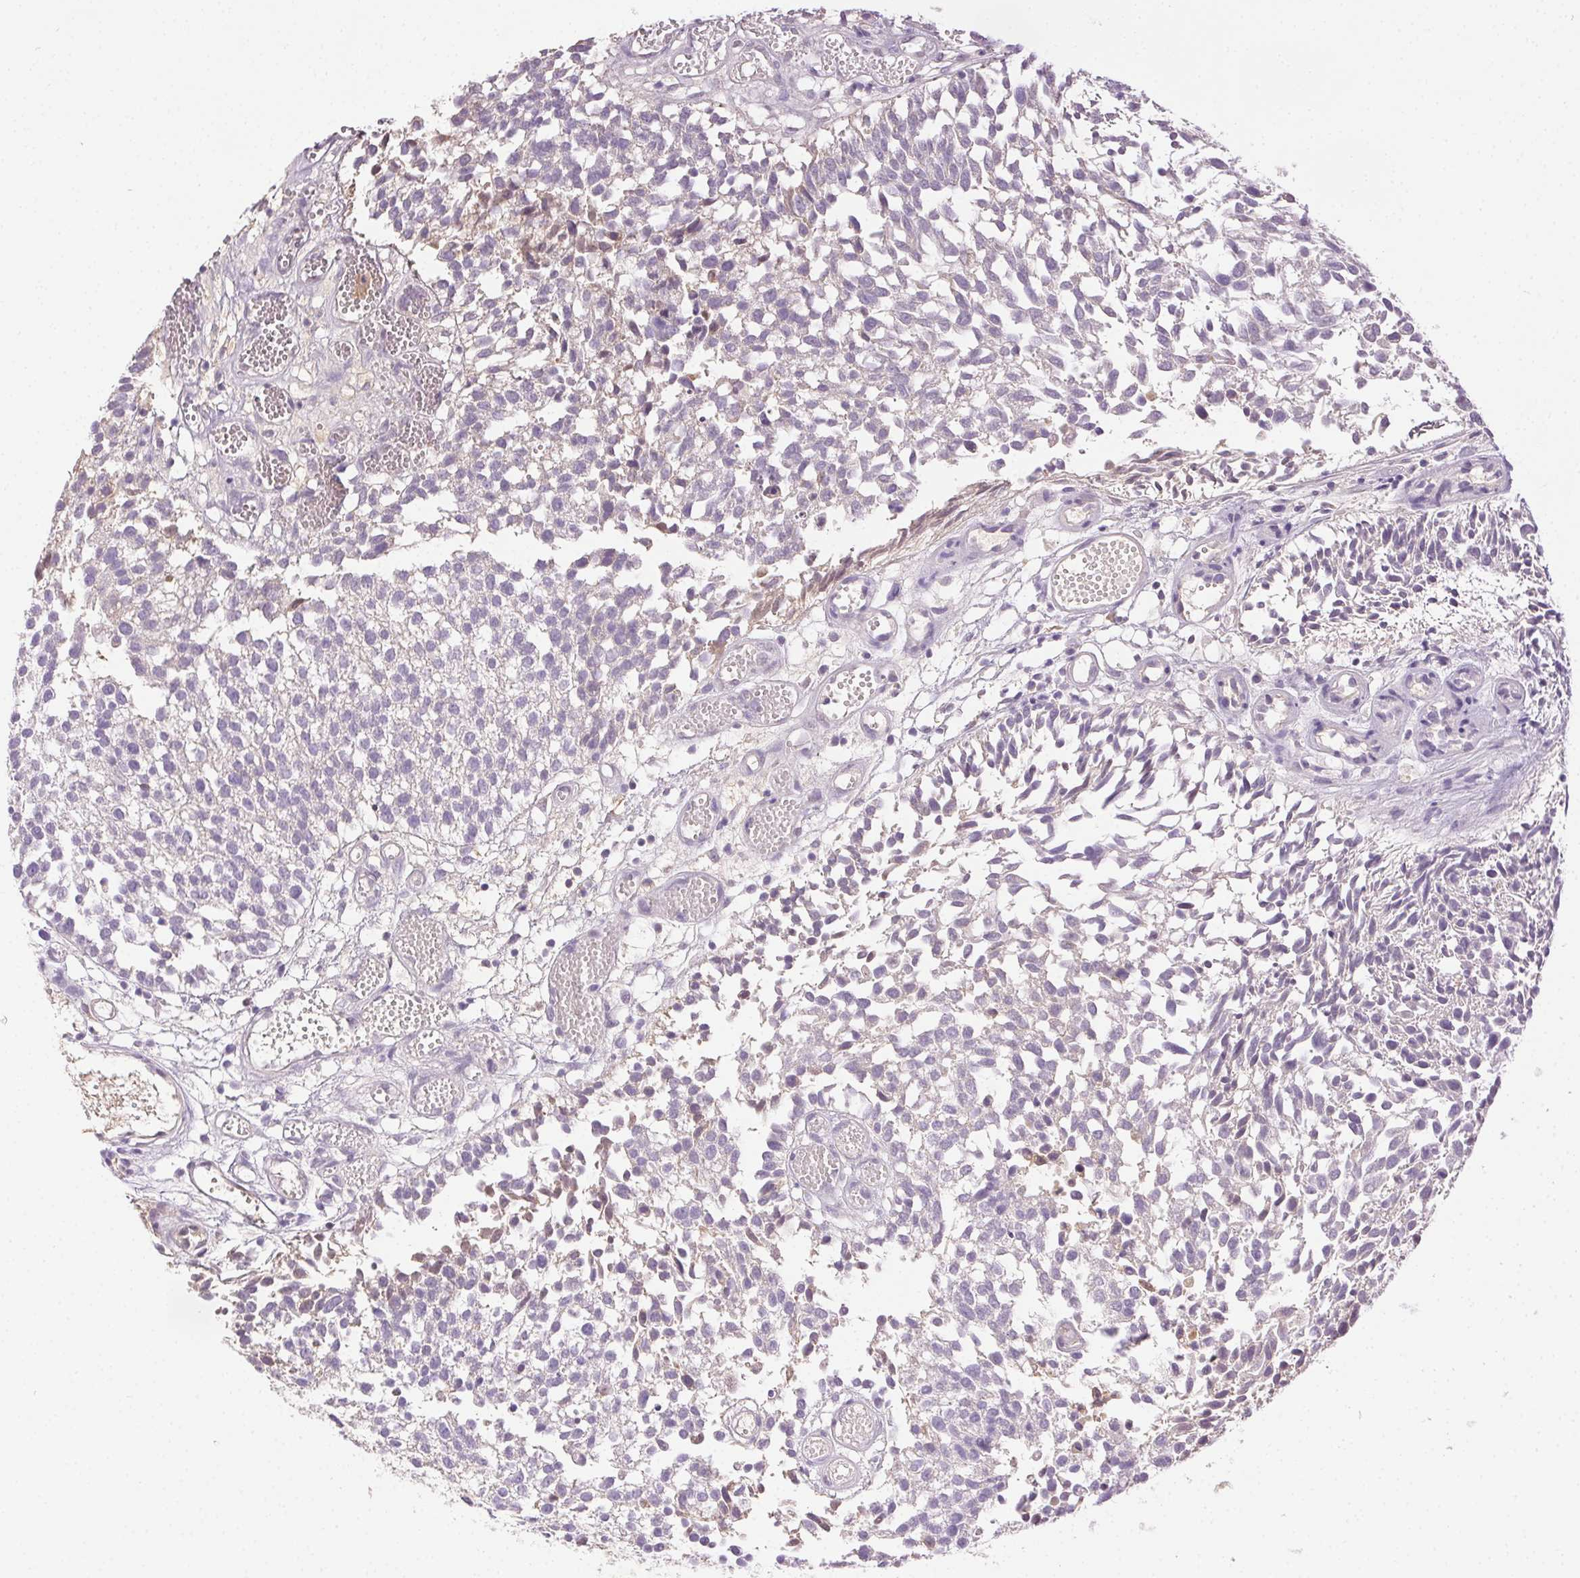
{"staining": {"intensity": "negative", "quantity": "none", "location": "none"}, "tissue": "urothelial cancer", "cell_type": "Tumor cells", "image_type": "cancer", "snomed": [{"axis": "morphology", "description": "Urothelial carcinoma, Low grade"}, {"axis": "topography", "description": "Urinary bladder"}], "caption": "Immunohistochemistry (IHC) of human urothelial cancer displays no expression in tumor cells. (DAB IHC, high magnification).", "gene": "BPIFB2", "patient": {"sex": "male", "age": 70}}